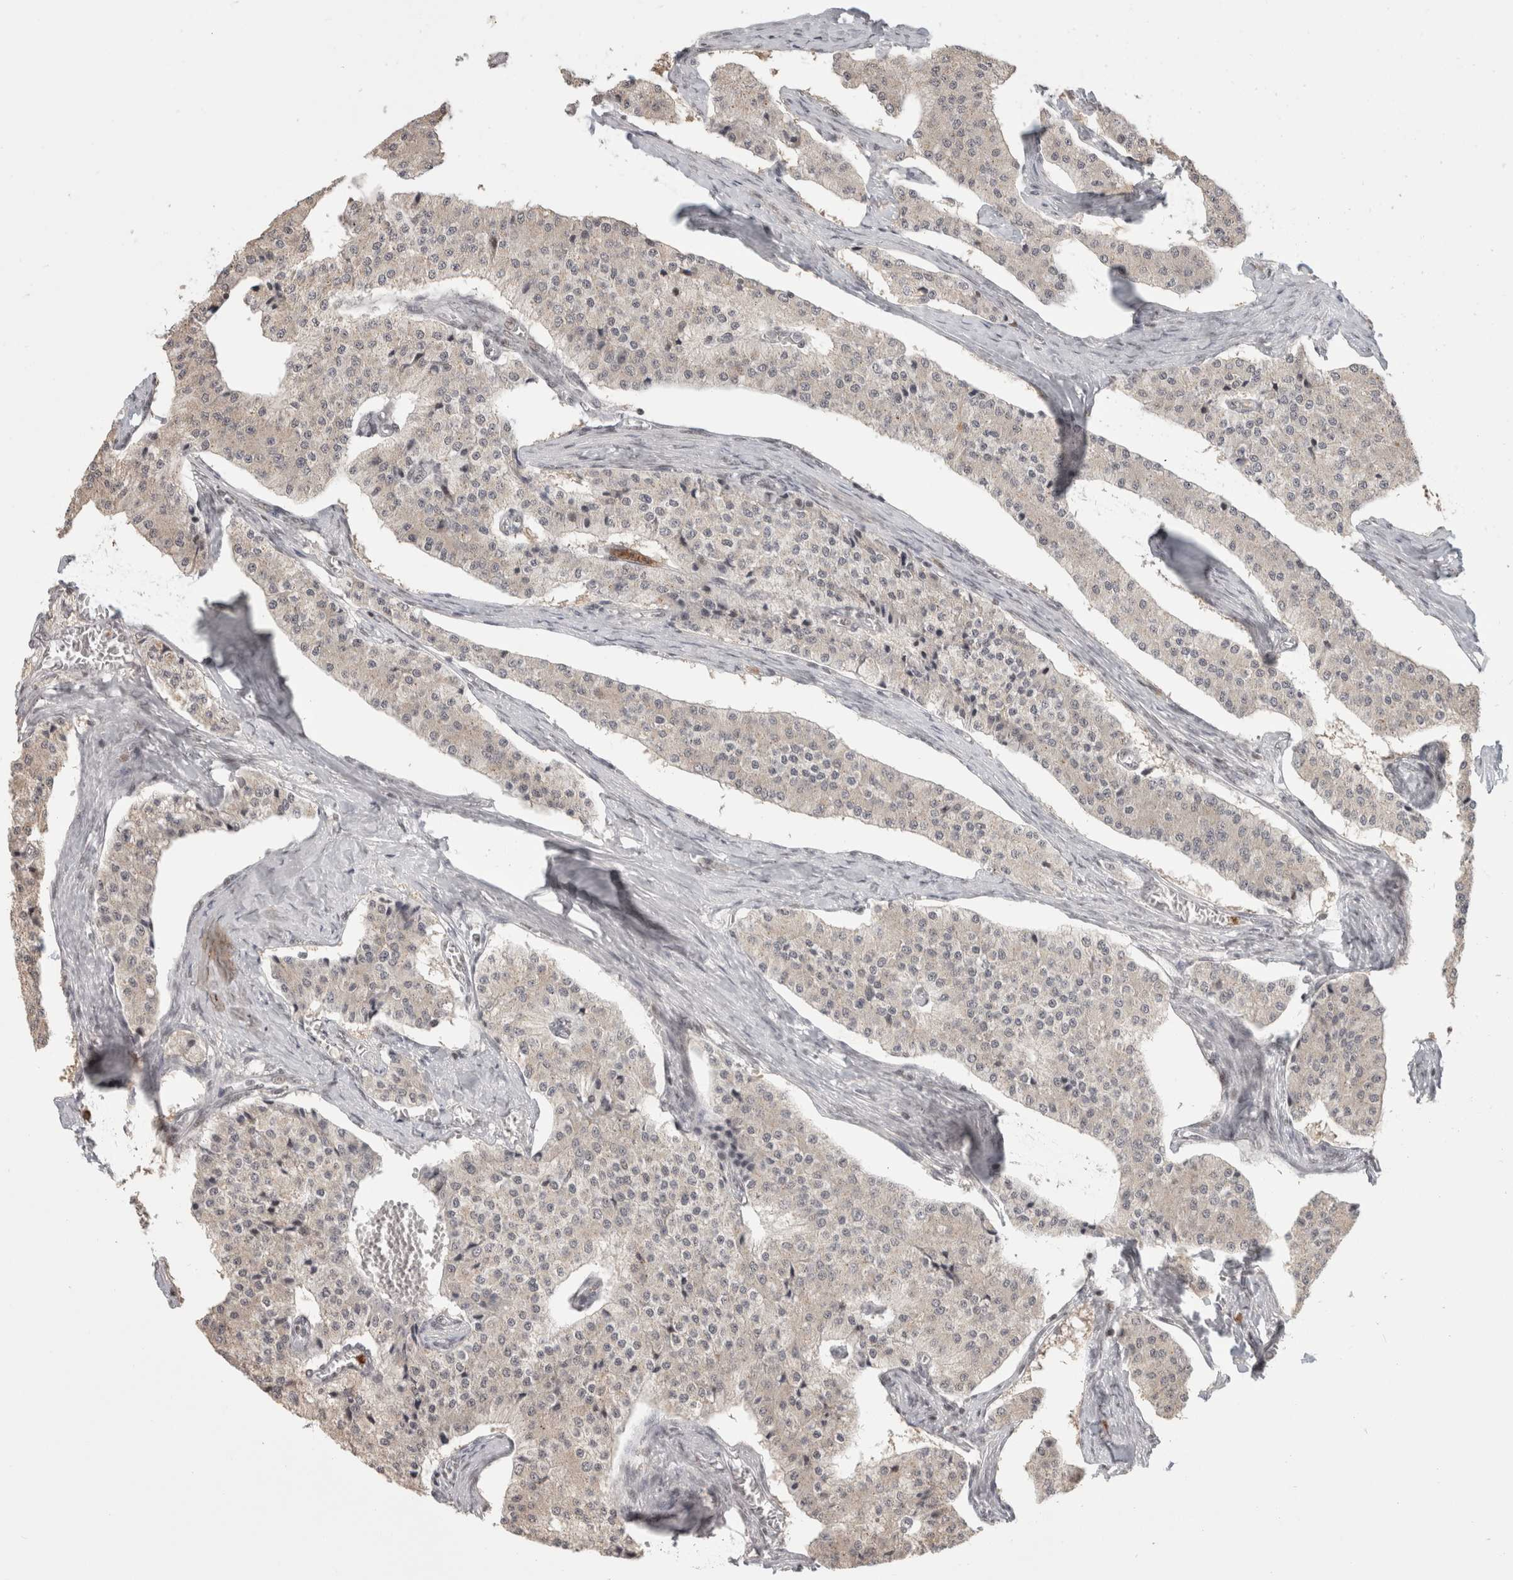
{"staining": {"intensity": "negative", "quantity": "none", "location": "none"}, "tissue": "carcinoid", "cell_type": "Tumor cells", "image_type": "cancer", "snomed": [{"axis": "morphology", "description": "Carcinoid, malignant, NOS"}, {"axis": "topography", "description": "Colon"}], "caption": "The photomicrograph displays no staining of tumor cells in carcinoid (malignant).", "gene": "SENP6", "patient": {"sex": "female", "age": 52}}